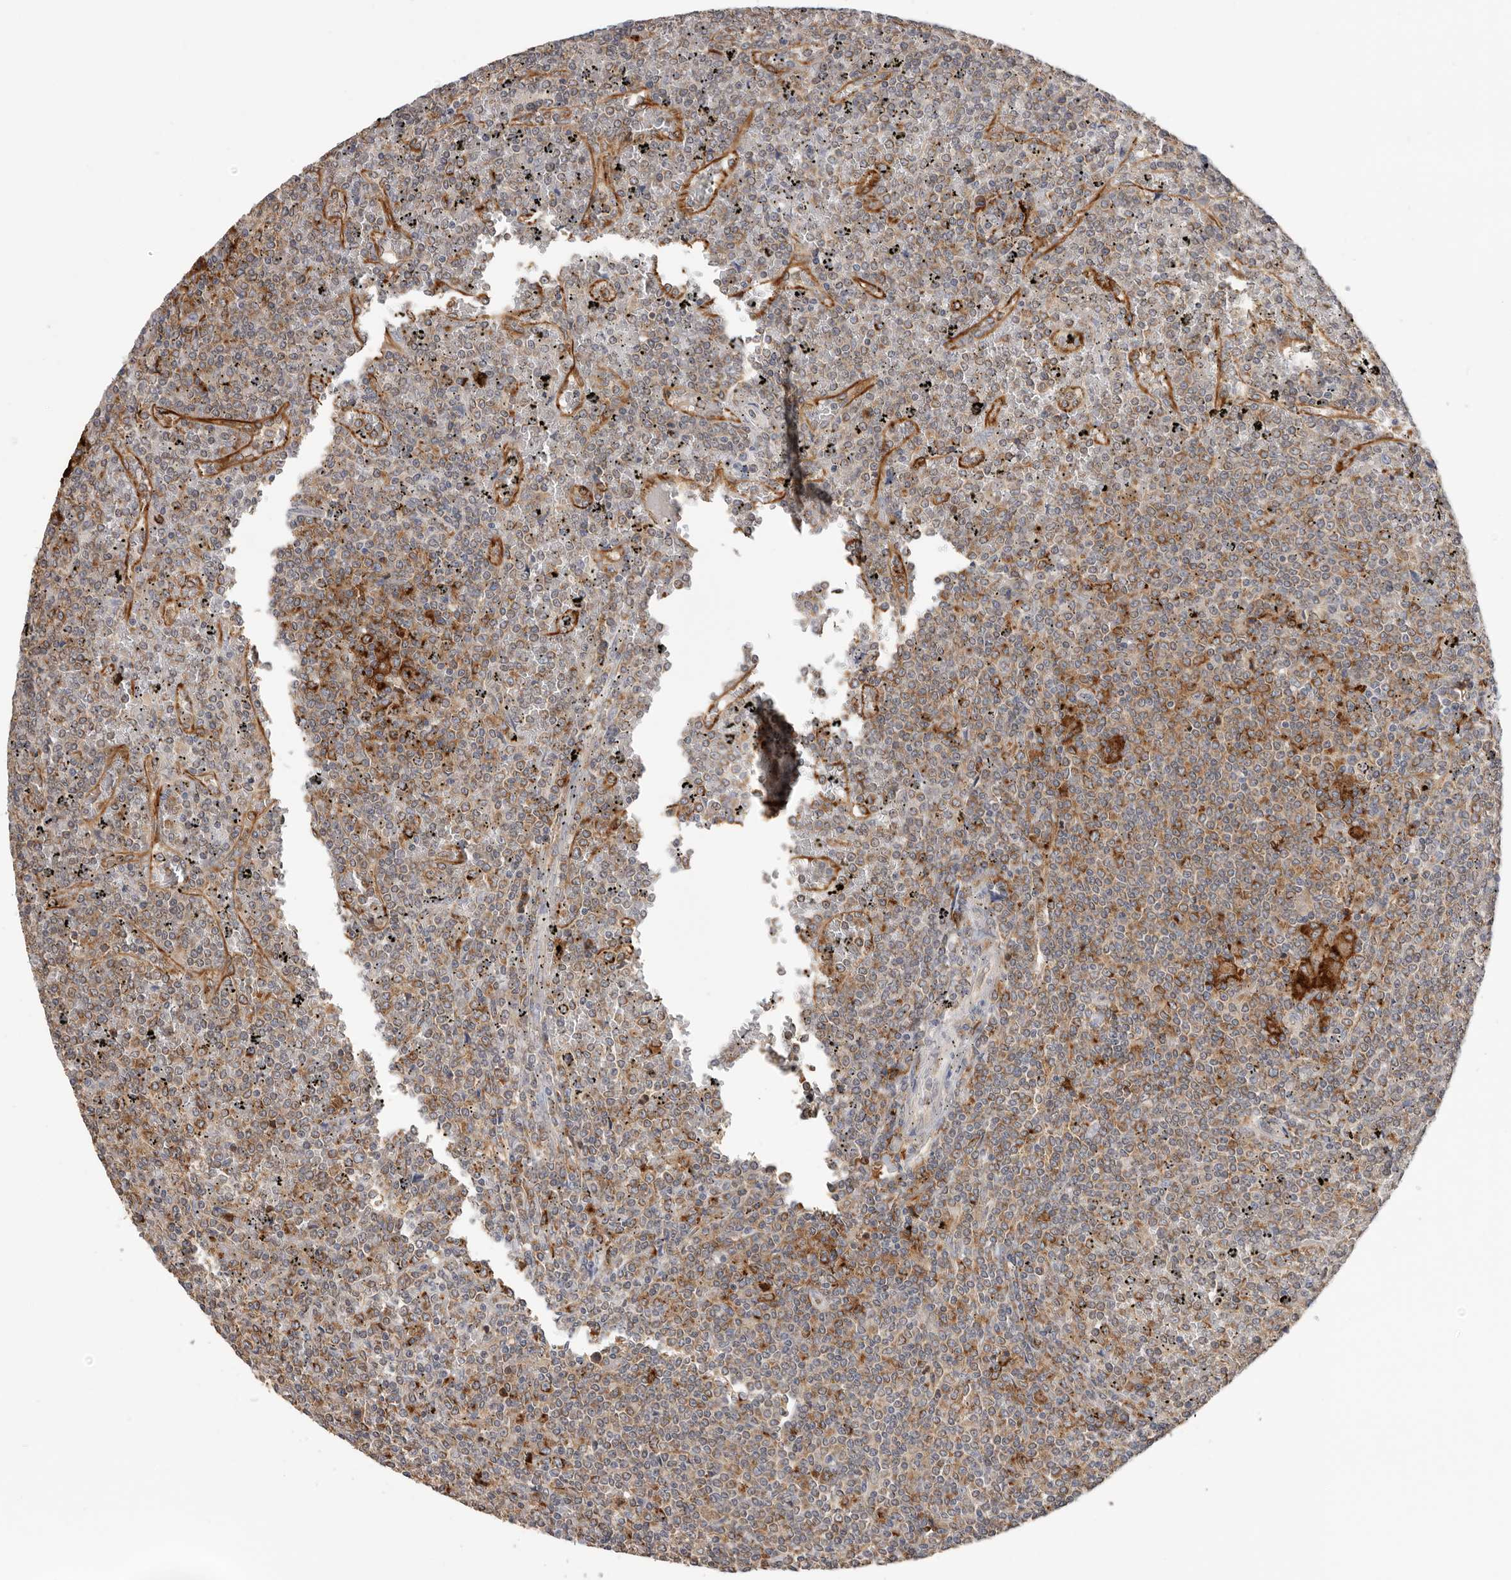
{"staining": {"intensity": "moderate", "quantity": ">75%", "location": "cytoplasmic/membranous"}, "tissue": "lymphoma", "cell_type": "Tumor cells", "image_type": "cancer", "snomed": [{"axis": "morphology", "description": "Malignant lymphoma, non-Hodgkin's type, Low grade"}, {"axis": "topography", "description": "Spleen"}], "caption": "This histopathology image demonstrates malignant lymphoma, non-Hodgkin's type (low-grade) stained with immunohistochemistry to label a protein in brown. The cytoplasmic/membranous of tumor cells show moderate positivity for the protein. Nuclei are counter-stained blue.", "gene": "TFRC", "patient": {"sex": "female", "age": 19}}